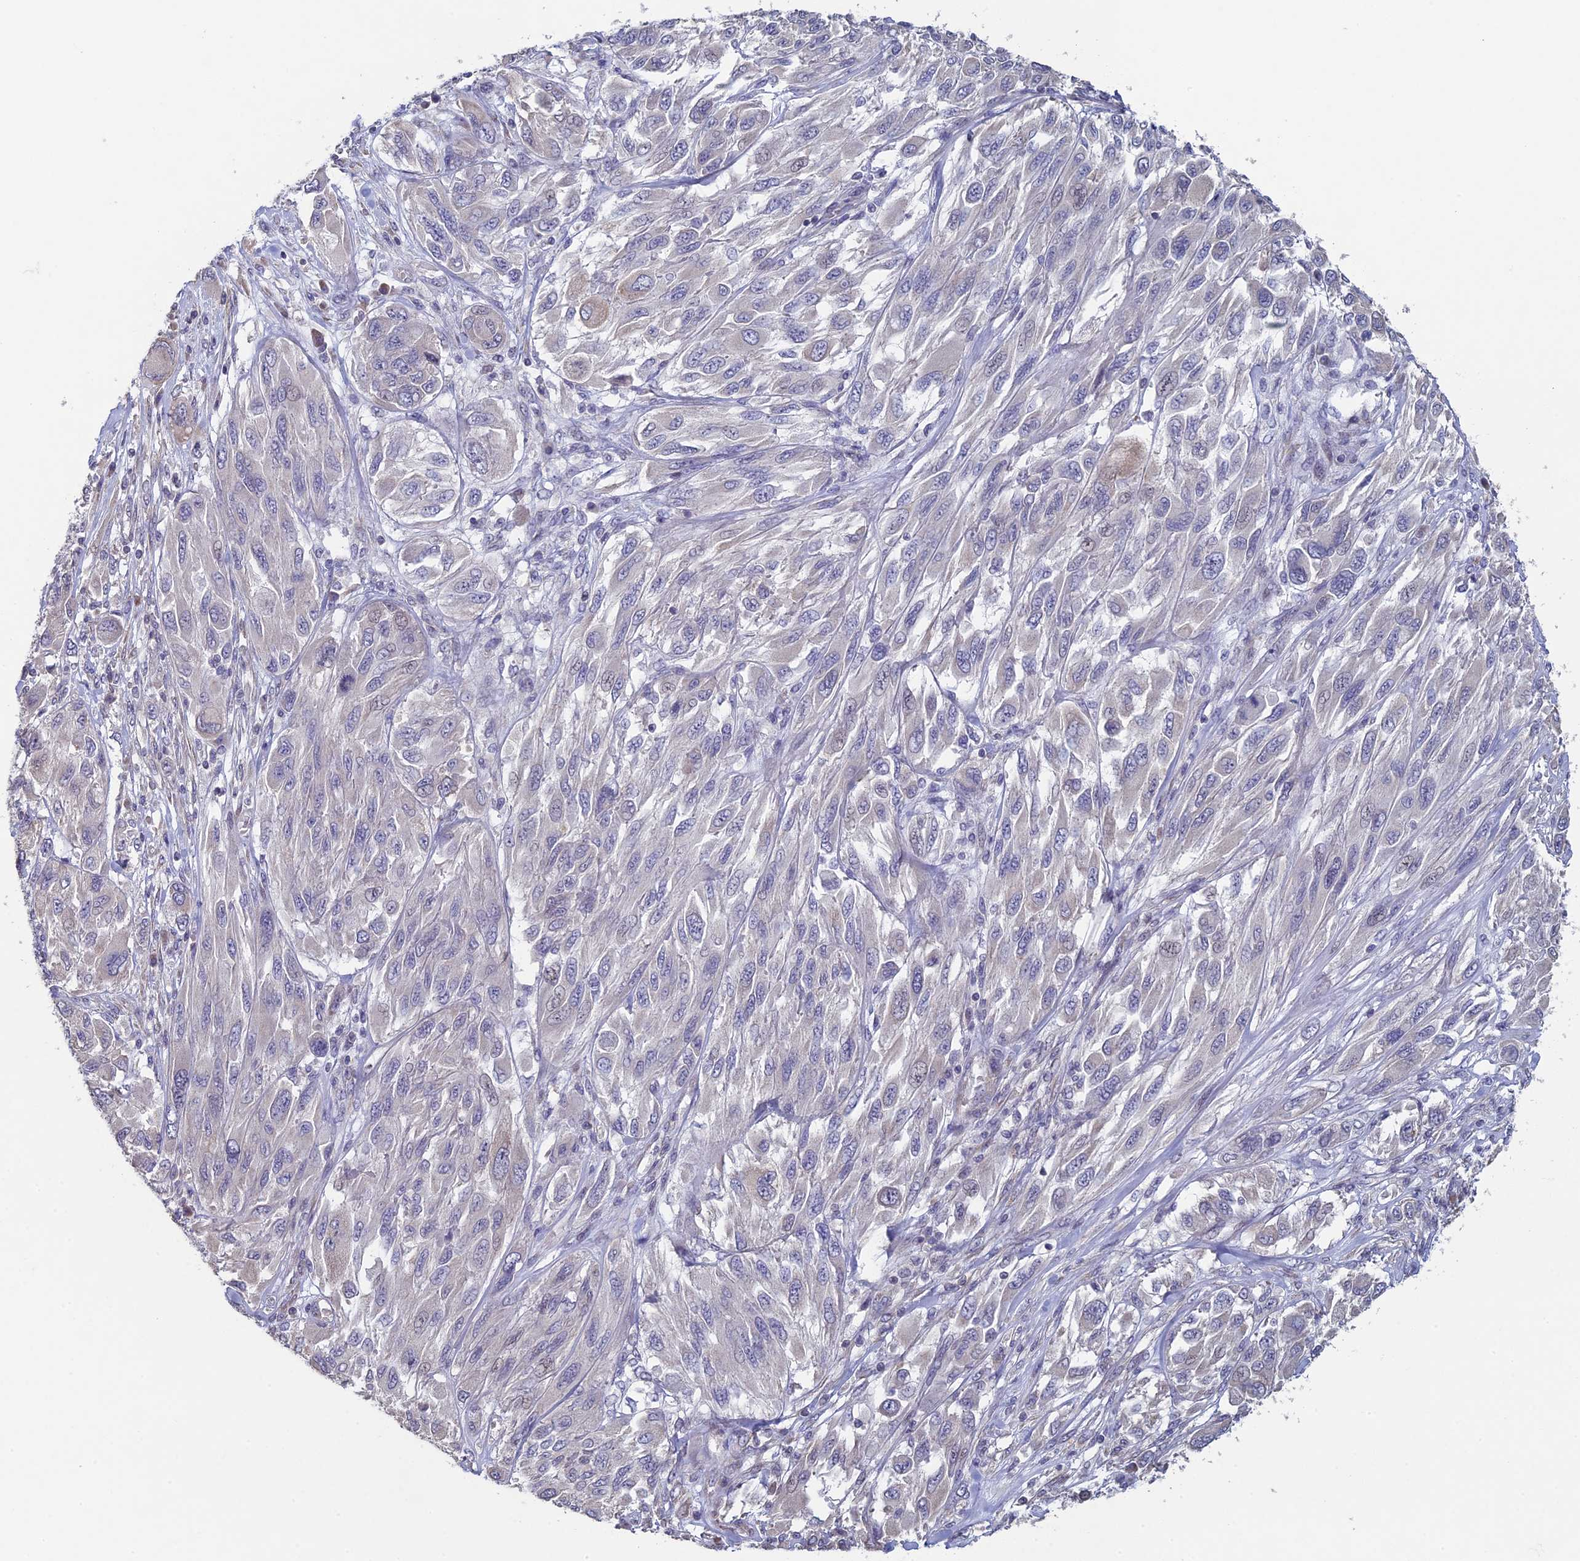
{"staining": {"intensity": "negative", "quantity": "none", "location": "none"}, "tissue": "melanoma", "cell_type": "Tumor cells", "image_type": "cancer", "snomed": [{"axis": "morphology", "description": "Malignant melanoma, NOS"}, {"axis": "topography", "description": "Skin"}], "caption": "This is an immunohistochemistry micrograph of human malignant melanoma. There is no staining in tumor cells.", "gene": "DIXDC1", "patient": {"sex": "female", "age": 91}}